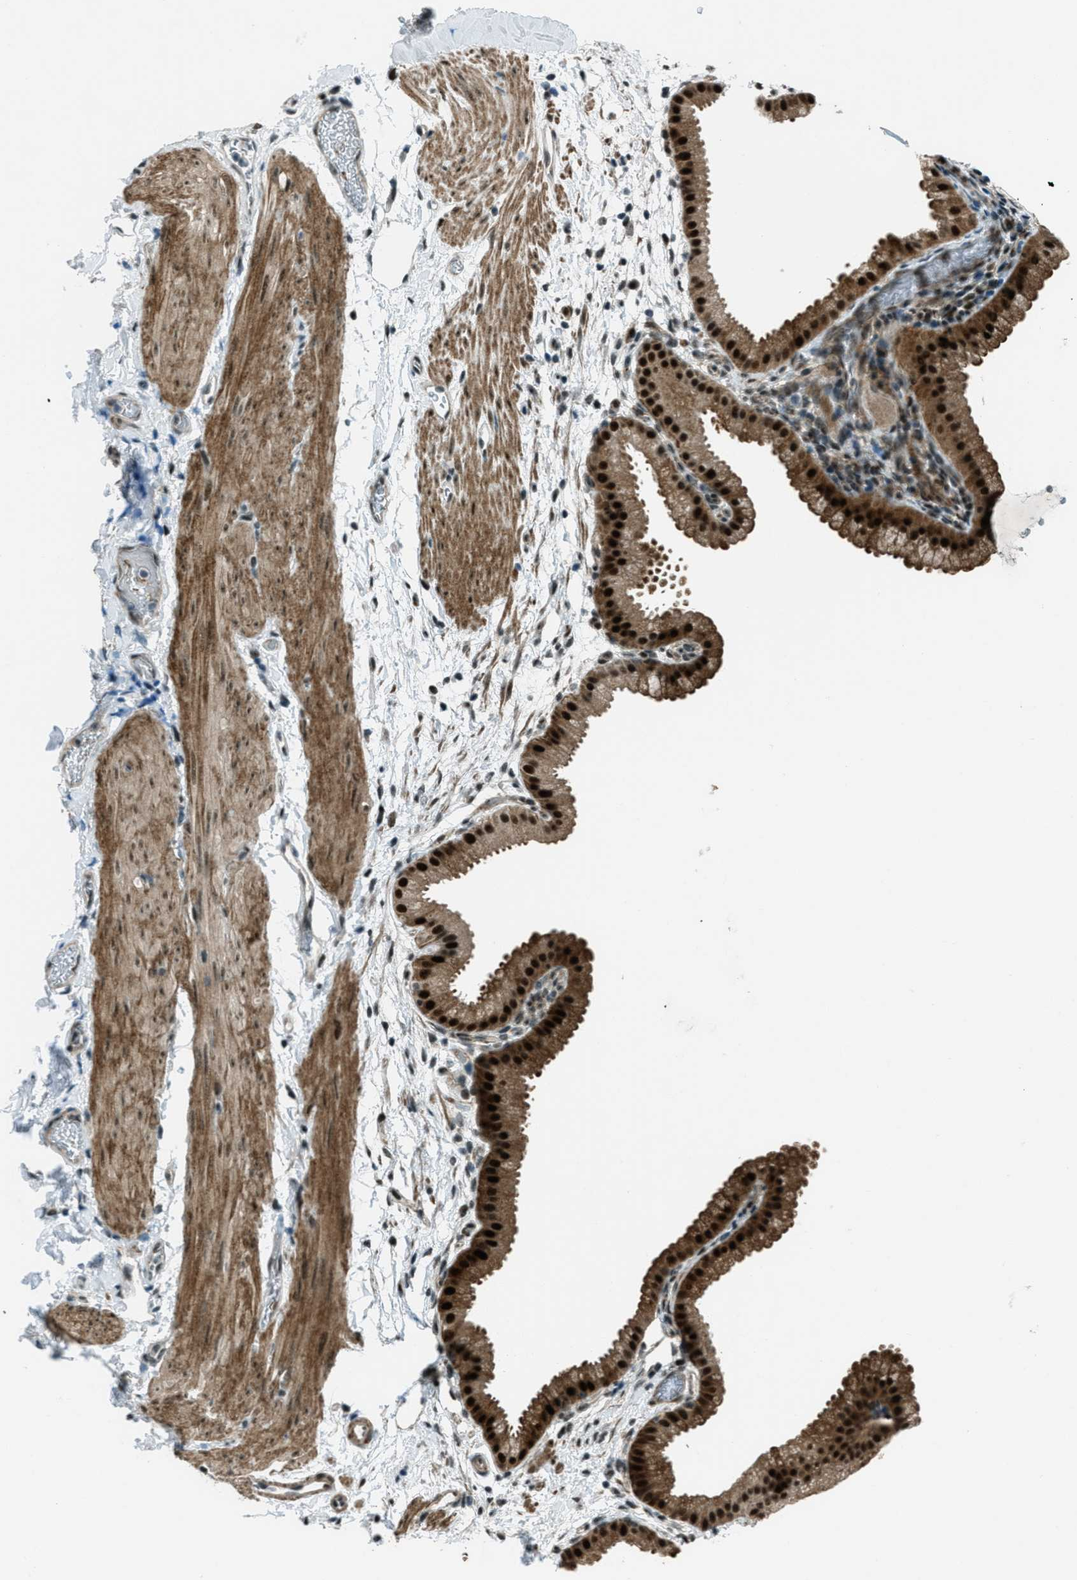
{"staining": {"intensity": "strong", "quantity": ">75%", "location": "cytoplasmic/membranous,nuclear"}, "tissue": "gallbladder", "cell_type": "Glandular cells", "image_type": "normal", "snomed": [{"axis": "morphology", "description": "Normal tissue, NOS"}, {"axis": "topography", "description": "Gallbladder"}], "caption": "Immunohistochemical staining of unremarkable human gallbladder demonstrates strong cytoplasmic/membranous,nuclear protein positivity in approximately >75% of glandular cells. (DAB IHC, brown staining for protein, blue staining for nuclei).", "gene": "TARDBP", "patient": {"sex": "female", "age": 64}}